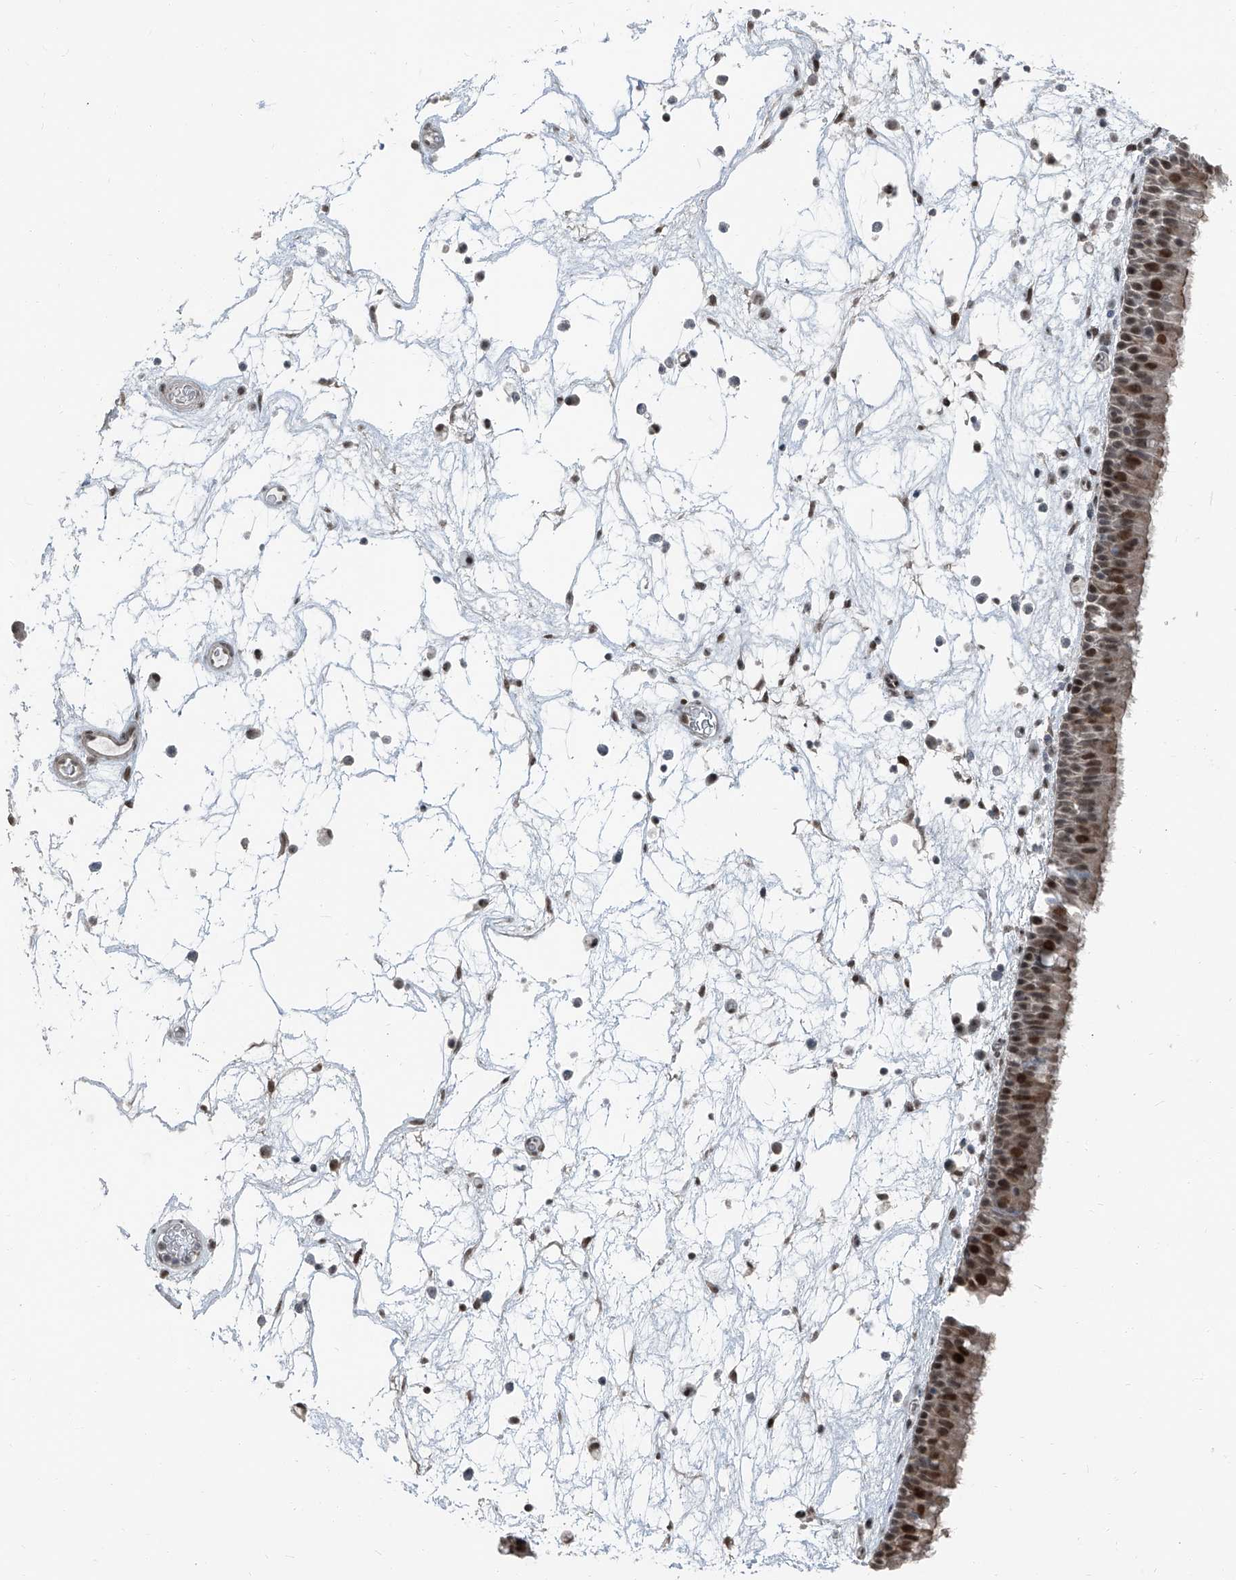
{"staining": {"intensity": "moderate", "quantity": ">75%", "location": "cytoplasmic/membranous,nuclear"}, "tissue": "nasopharynx", "cell_type": "Respiratory epithelial cells", "image_type": "normal", "snomed": [{"axis": "morphology", "description": "Normal tissue, NOS"}, {"axis": "morphology", "description": "Inflammation, NOS"}, {"axis": "morphology", "description": "Malignant melanoma, Metastatic site"}, {"axis": "topography", "description": "Nasopharynx"}], "caption": "The immunohistochemical stain highlights moderate cytoplasmic/membranous,nuclear positivity in respiratory epithelial cells of normal nasopharynx. Using DAB (brown) and hematoxylin (blue) stains, captured at high magnification using brightfield microscopy.", "gene": "ZNF570", "patient": {"sex": "male", "age": 70}}